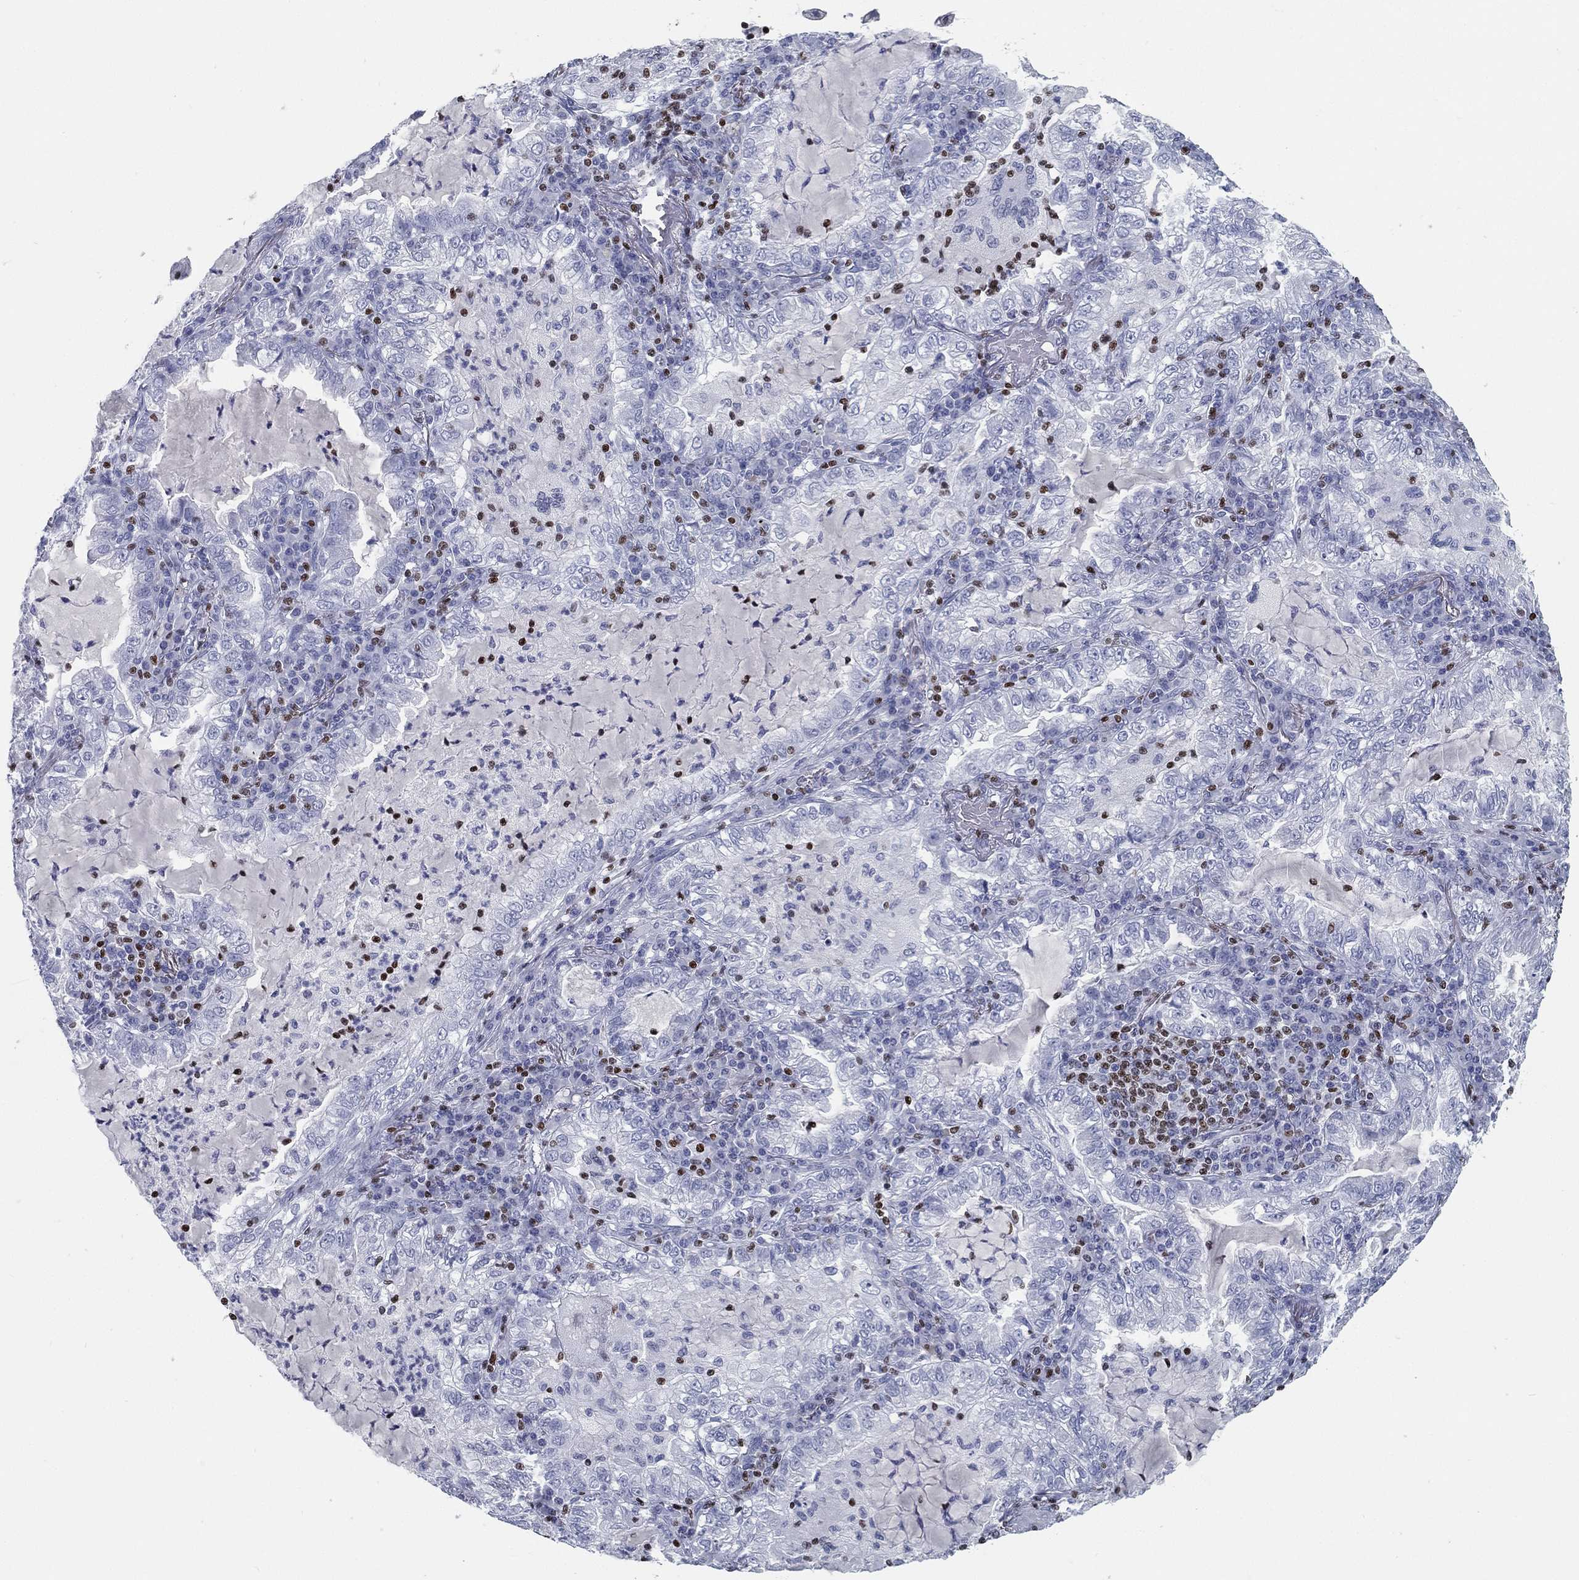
{"staining": {"intensity": "negative", "quantity": "none", "location": "none"}, "tissue": "lung cancer", "cell_type": "Tumor cells", "image_type": "cancer", "snomed": [{"axis": "morphology", "description": "Adenocarcinoma, NOS"}, {"axis": "topography", "description": "Lung"}], "caption": "Protein analysis of lung cancer shows no significant expression in tumor cells. Nuclei are stained in blue.", "gene": "PYHIN1", "patient": {"sex": "female", "age": 73}}